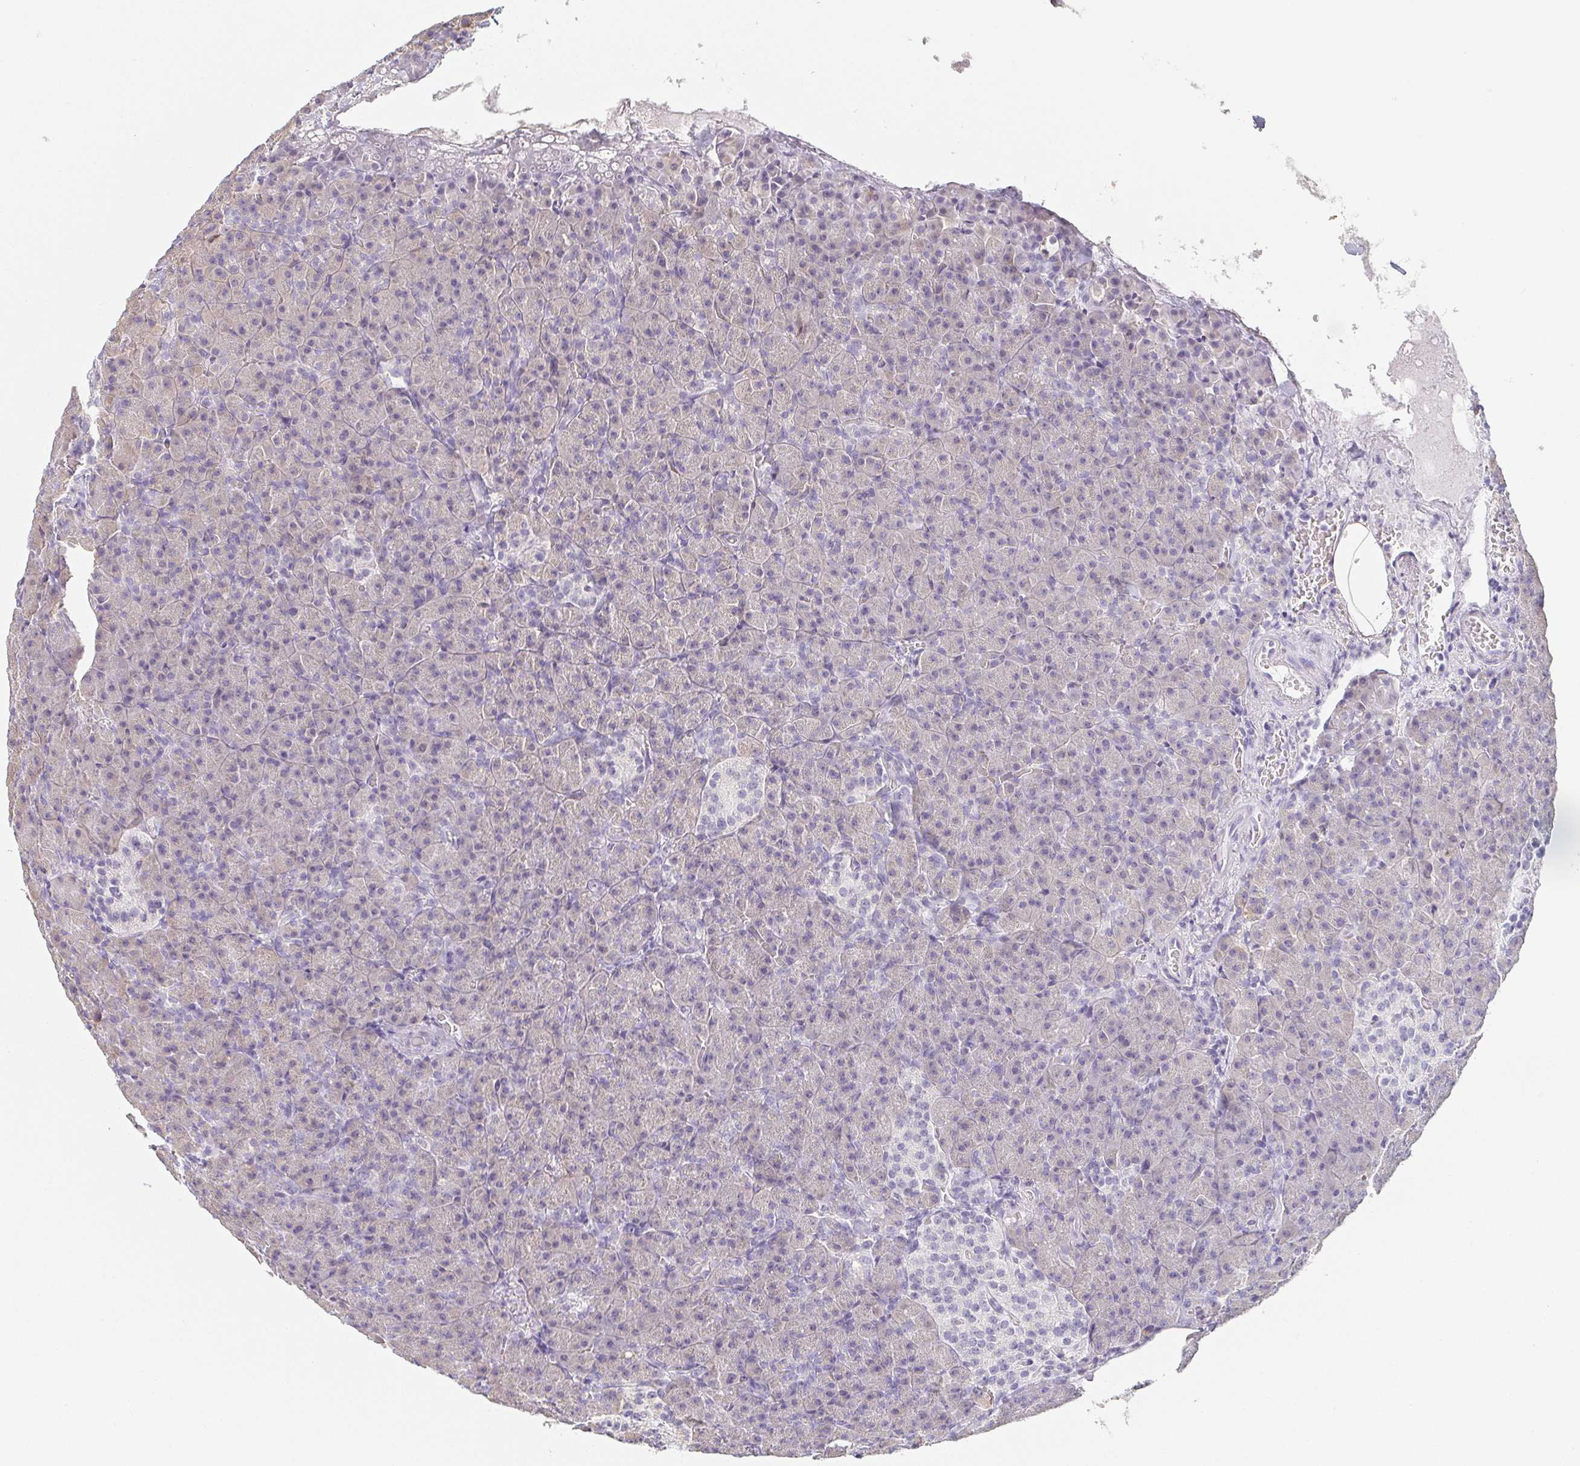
{"staining": {"intensity": "weak", "quantity": "<25%", "location": "cytoplasmic/membranous"}, "tissue": "pancreas", "cell_type": "Exocrine glandular cells", "image_type": "normal", "snomed": [{"axis": "morphology", "description": "Normal tissue, NOS"}, {"axis": "topography", "description": "Pancreas"}], "caption": "High magnification brightfield microscopy of benign pancreas stained with DAB (3,3'-diaminobenzidine) (brown) and counterstained with hematoxylin (blue): exocrine glandular cells show no significant expression. Brightfield microscopy of immunohistochemistry stained with DAB (3,3'-diaminobenzidine) (brown) and hematoxylin (blue), captured at high magnification.", "gene": "PRR27", "patient": {"sex": "female", "age": 74}}